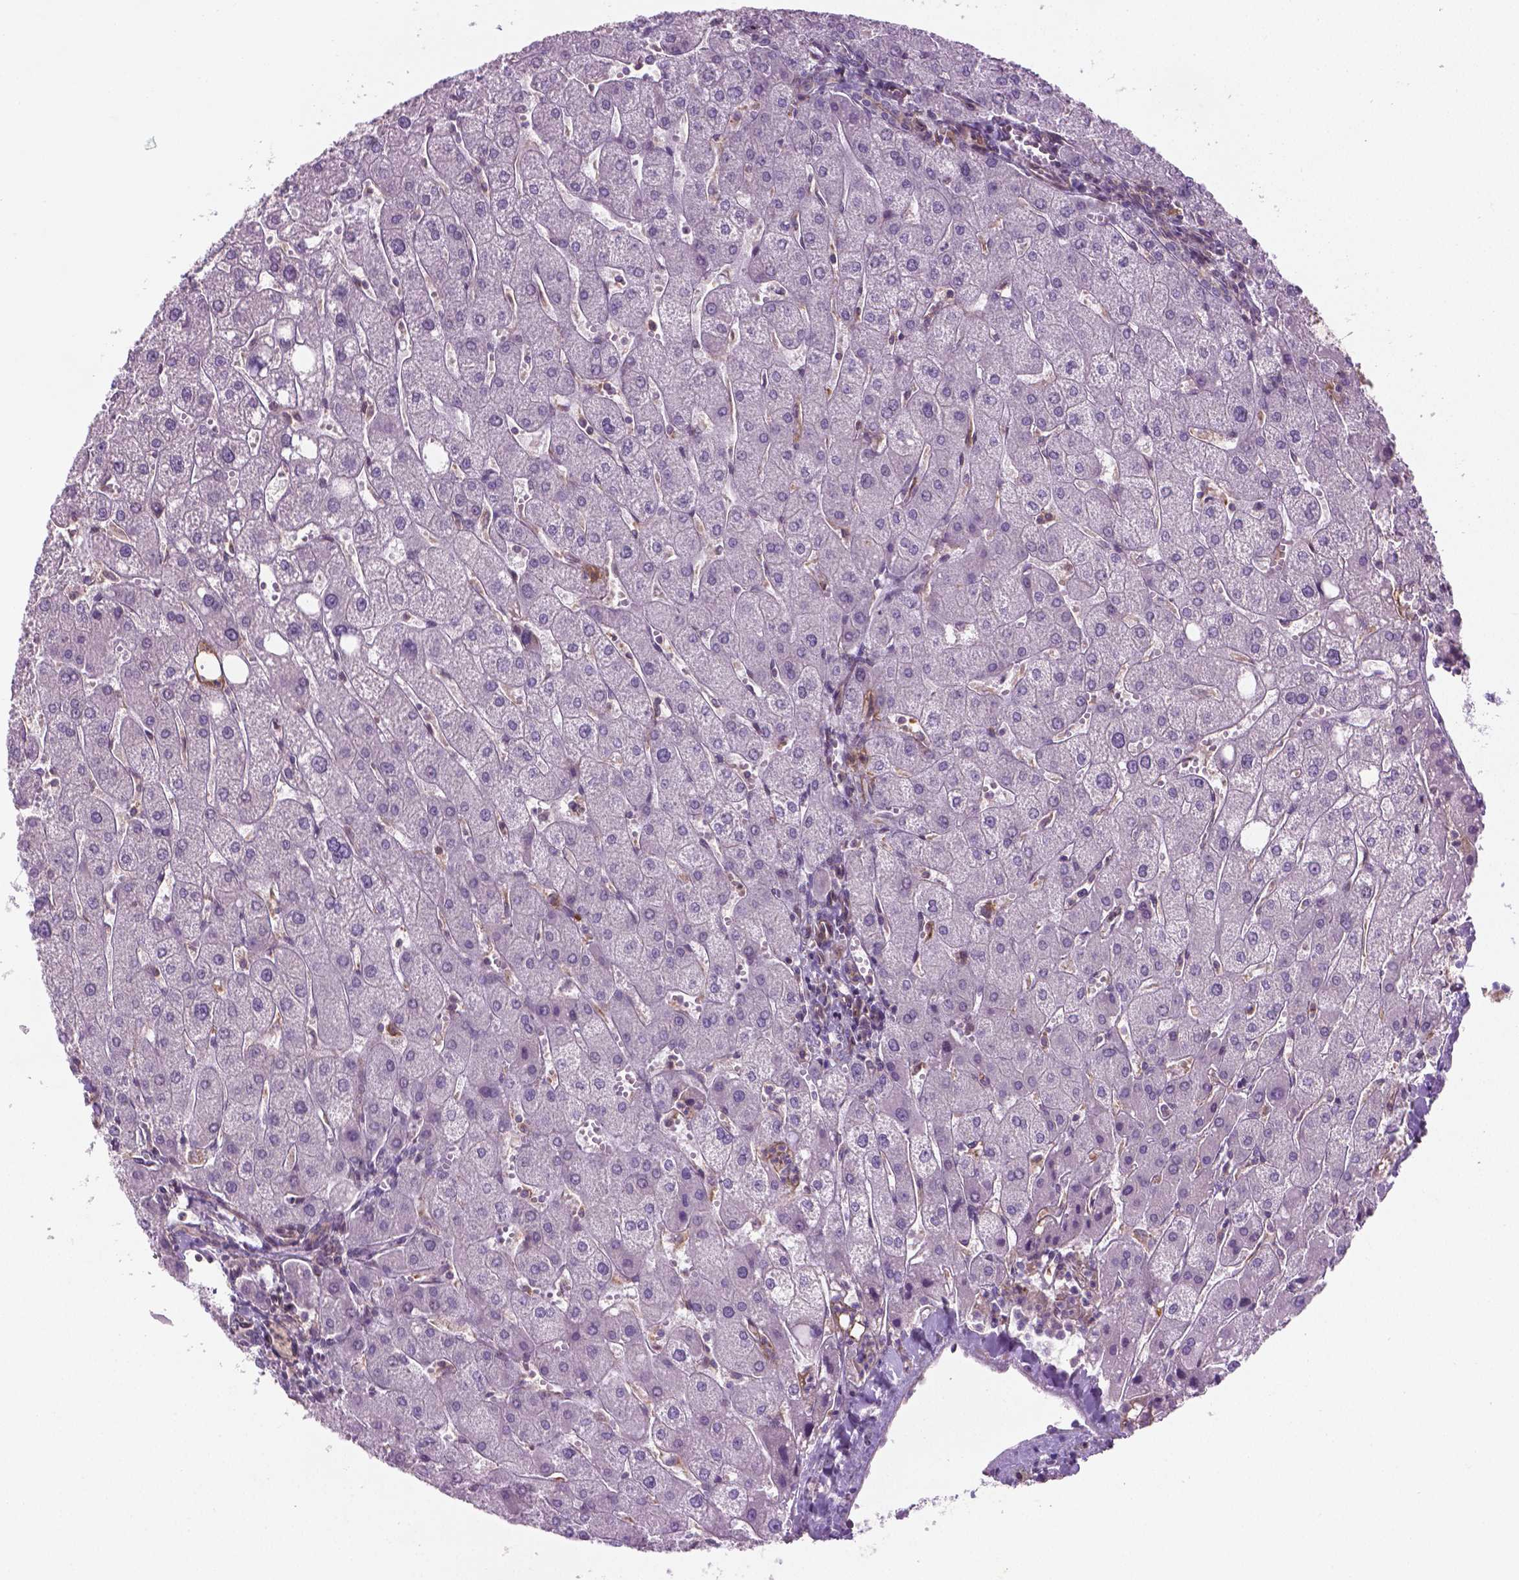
{"staining": {"intensity": "negative", "quantity": "none", "location": "none"}, "tissue": "liver", "cell_type": "Cholangiocytes", "image_type": "normal", "snomed": [{"axis": "morphology", "description": "Normal tissue, NOS"}, {"axis": "topography", "description": "Liver"}], "caption": "An immunohistochemistry photomicrograph of benign liver is shown. There is no staining in cholangiocytes of liver.", "gene": "TCHP", "patient": {"sex": "male", "age": 67}}